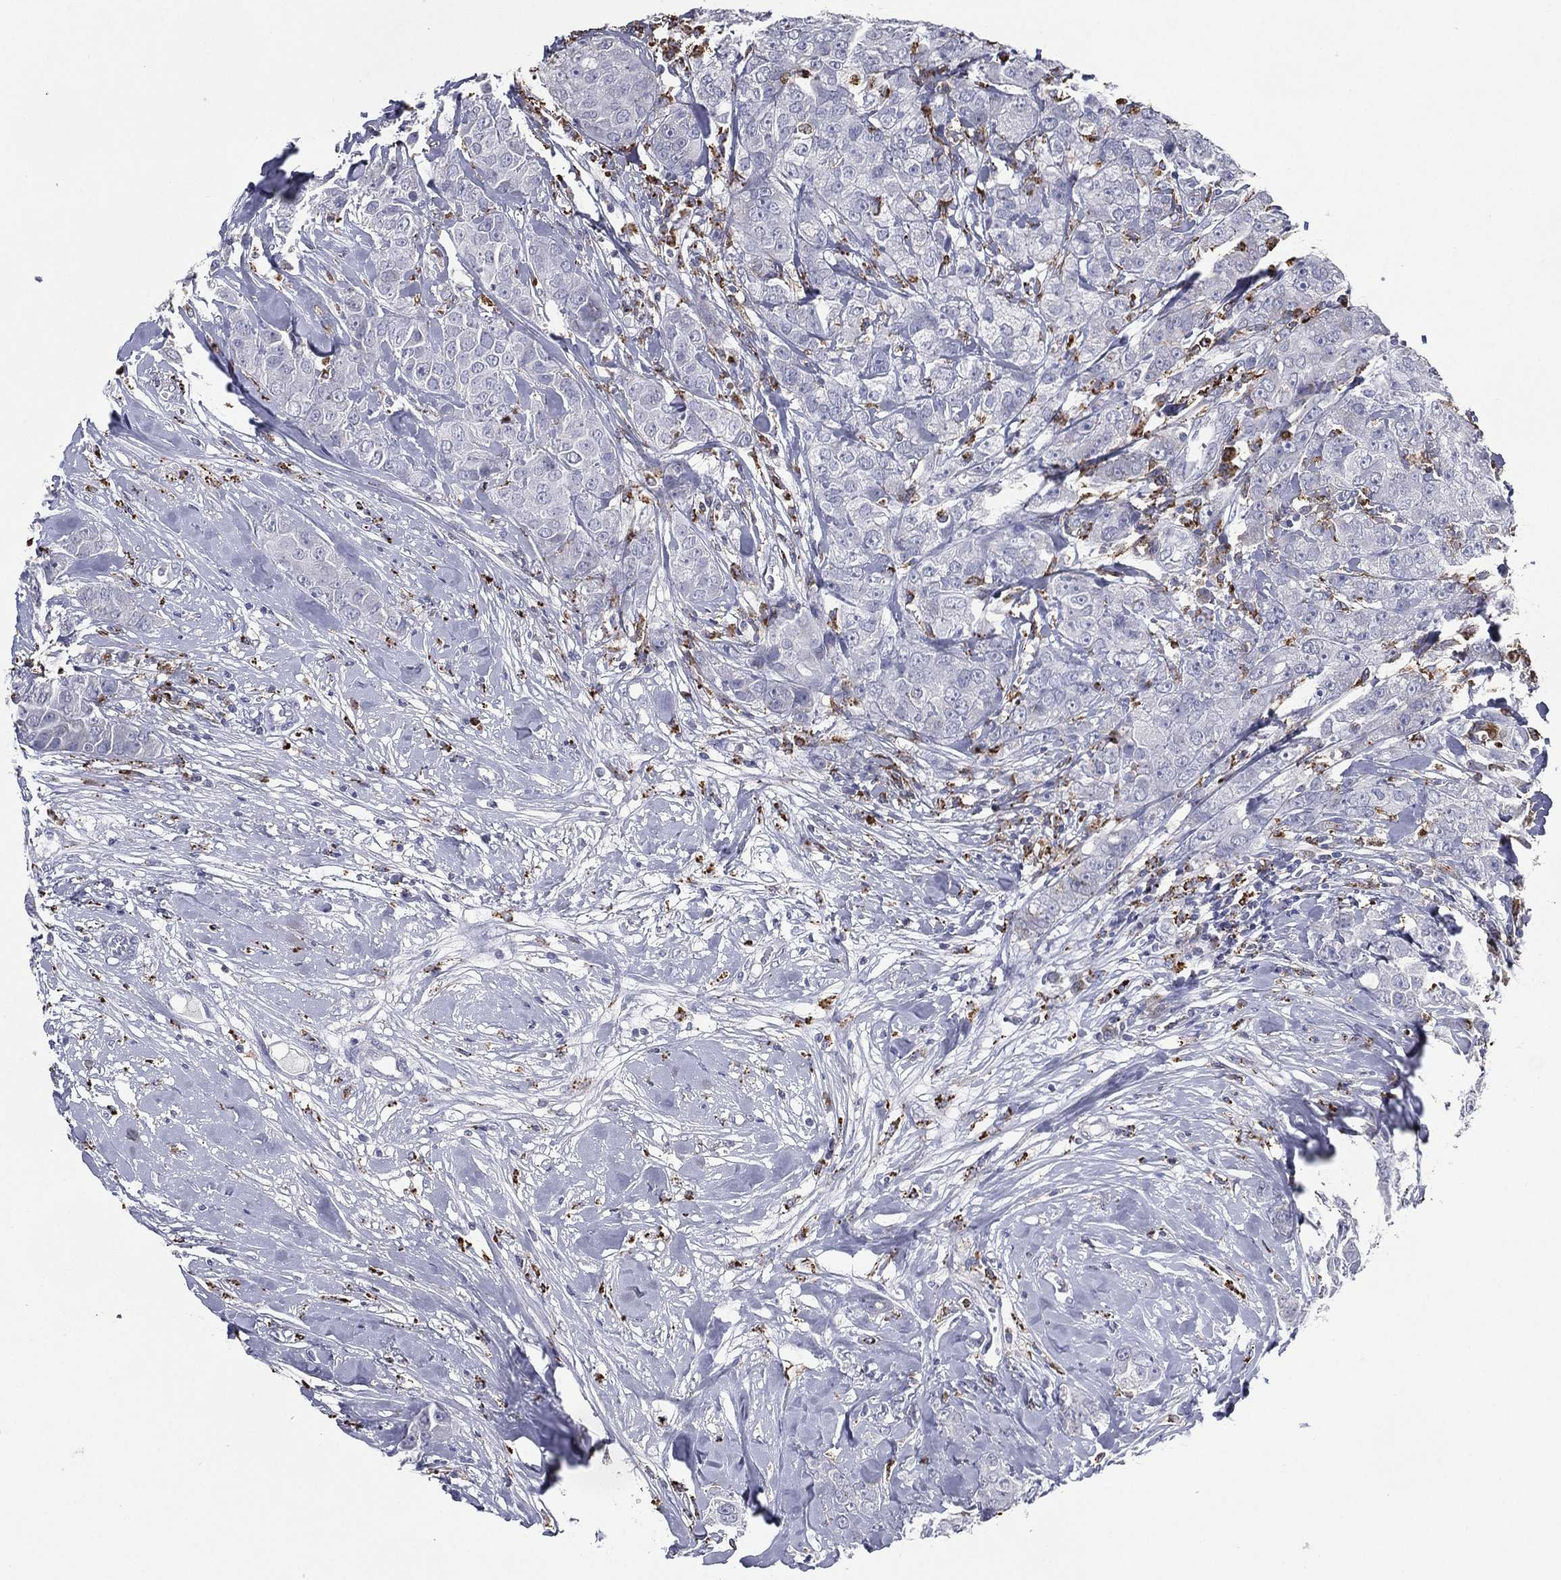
{"staining": {"intensity": "negative", "quantity": "none", "location": "none"}, "tissue": "breast cancer", "cell_type": "Tumor cells", "image_type": "cancer", "snomed": [{"axis": "morphology", "description": "Duct carcinoma"}, {"axis": "topography", "description": "Breast"}], "caption": "Protein analysis of breast cancer displays no significant staining in tumor cells.", "gene": "EVI2B", "patient": {"sex": "female", "age": 43}}